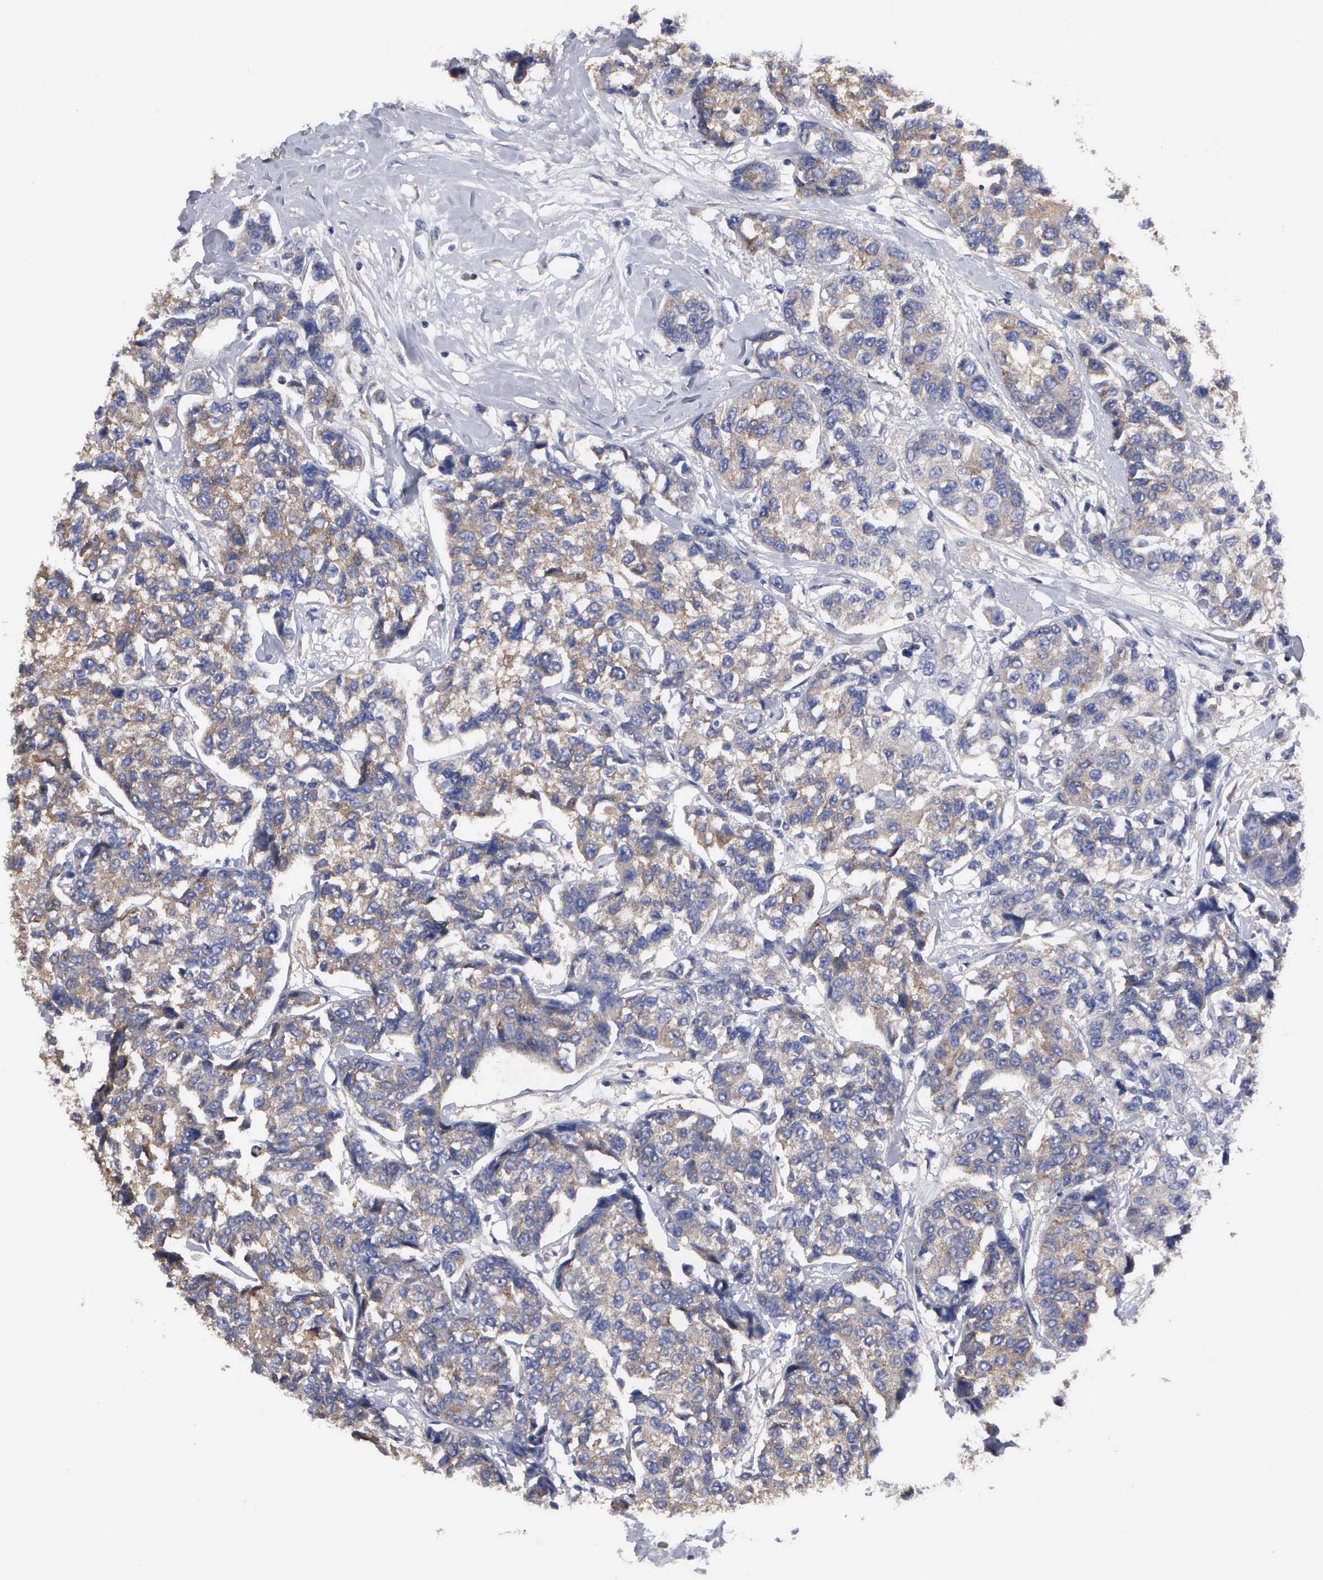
{"staining": {"intensity": "weak", "quantity": "25%-75%", "location": "cytoplasmic/membranous"}, "tissue": "breast cancer", "cell_type": "Tumor cells", "image_type": "cancer", "snomed": [{"axis": "morphology", "description": "Duct carcinoma"}, {"axis": "topography", "description": "Breast"}], "caption": "Breast invasive ductal carcinoma stained for a protein (brown) exhibits weak cytoplasmic/membranous positive positivity in approximately 25%-75% of tumor cells.", "gene": "G6PD", "patient": {"sex": "female", "age": 51}}